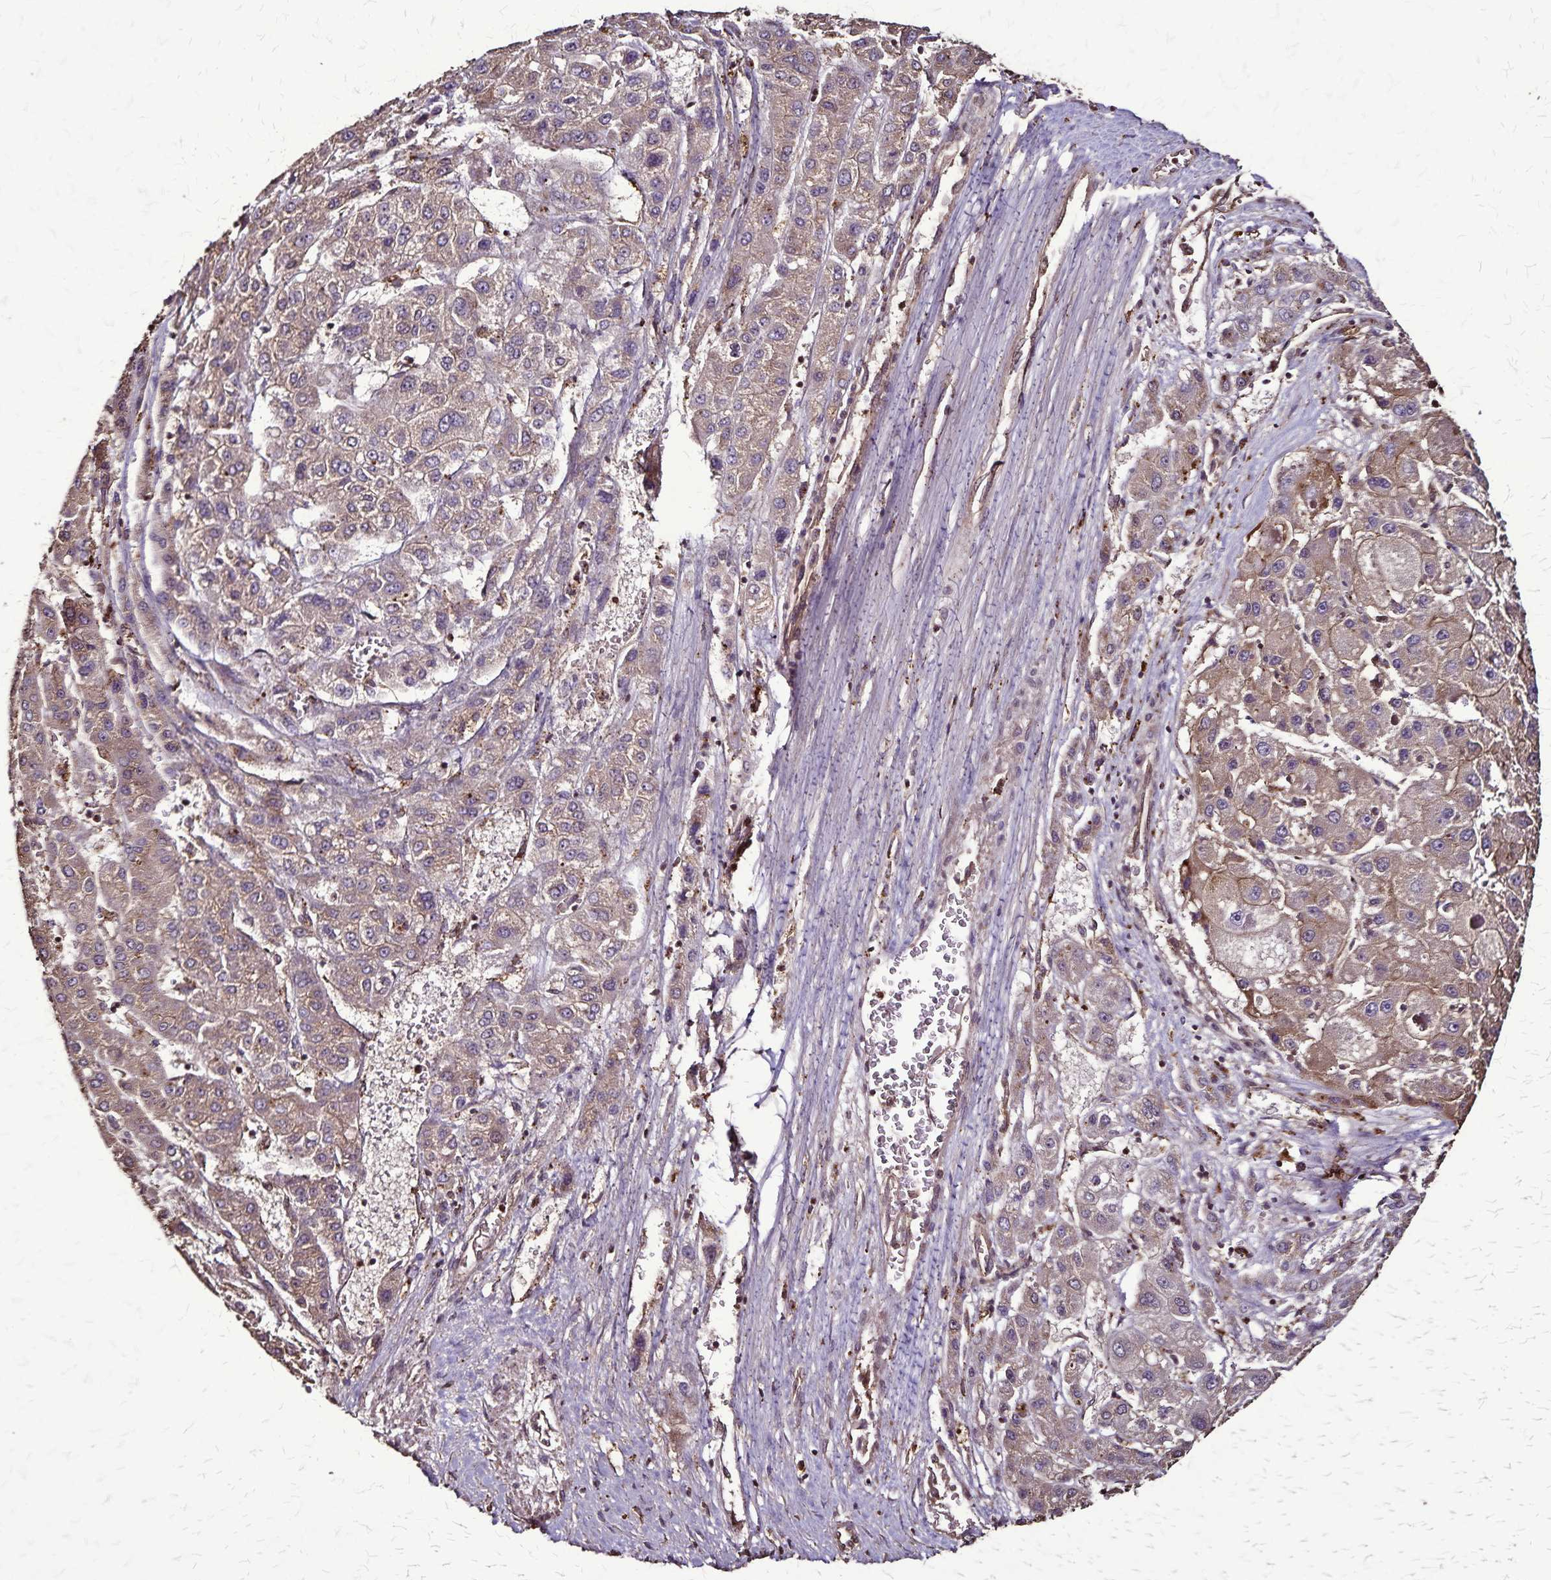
{"staining": {"intensity": "weak", "quantity": ">75%", "location": "cytoplasmic/membranous"}, "tissue": "liver cancer", "cell_type": "Tumor cells", "image_type": "cancer", "snomed": [{"axis": "morphology", "description": "Carcinoma, Hepatocellular, NOS"}, {"axis": "topography", "description": "Liver"}], "caption": "Immunohistochemistry (DAB (3,3'-diaminobenzidine)) staining of liver cancer (hepatocellular carcinoma) displays weak cytoplasmic/membranous protein expression in about >75% of tumor cells.", "gene": "CHMP1B", "patient": {"sex": "female", "age": 73}}